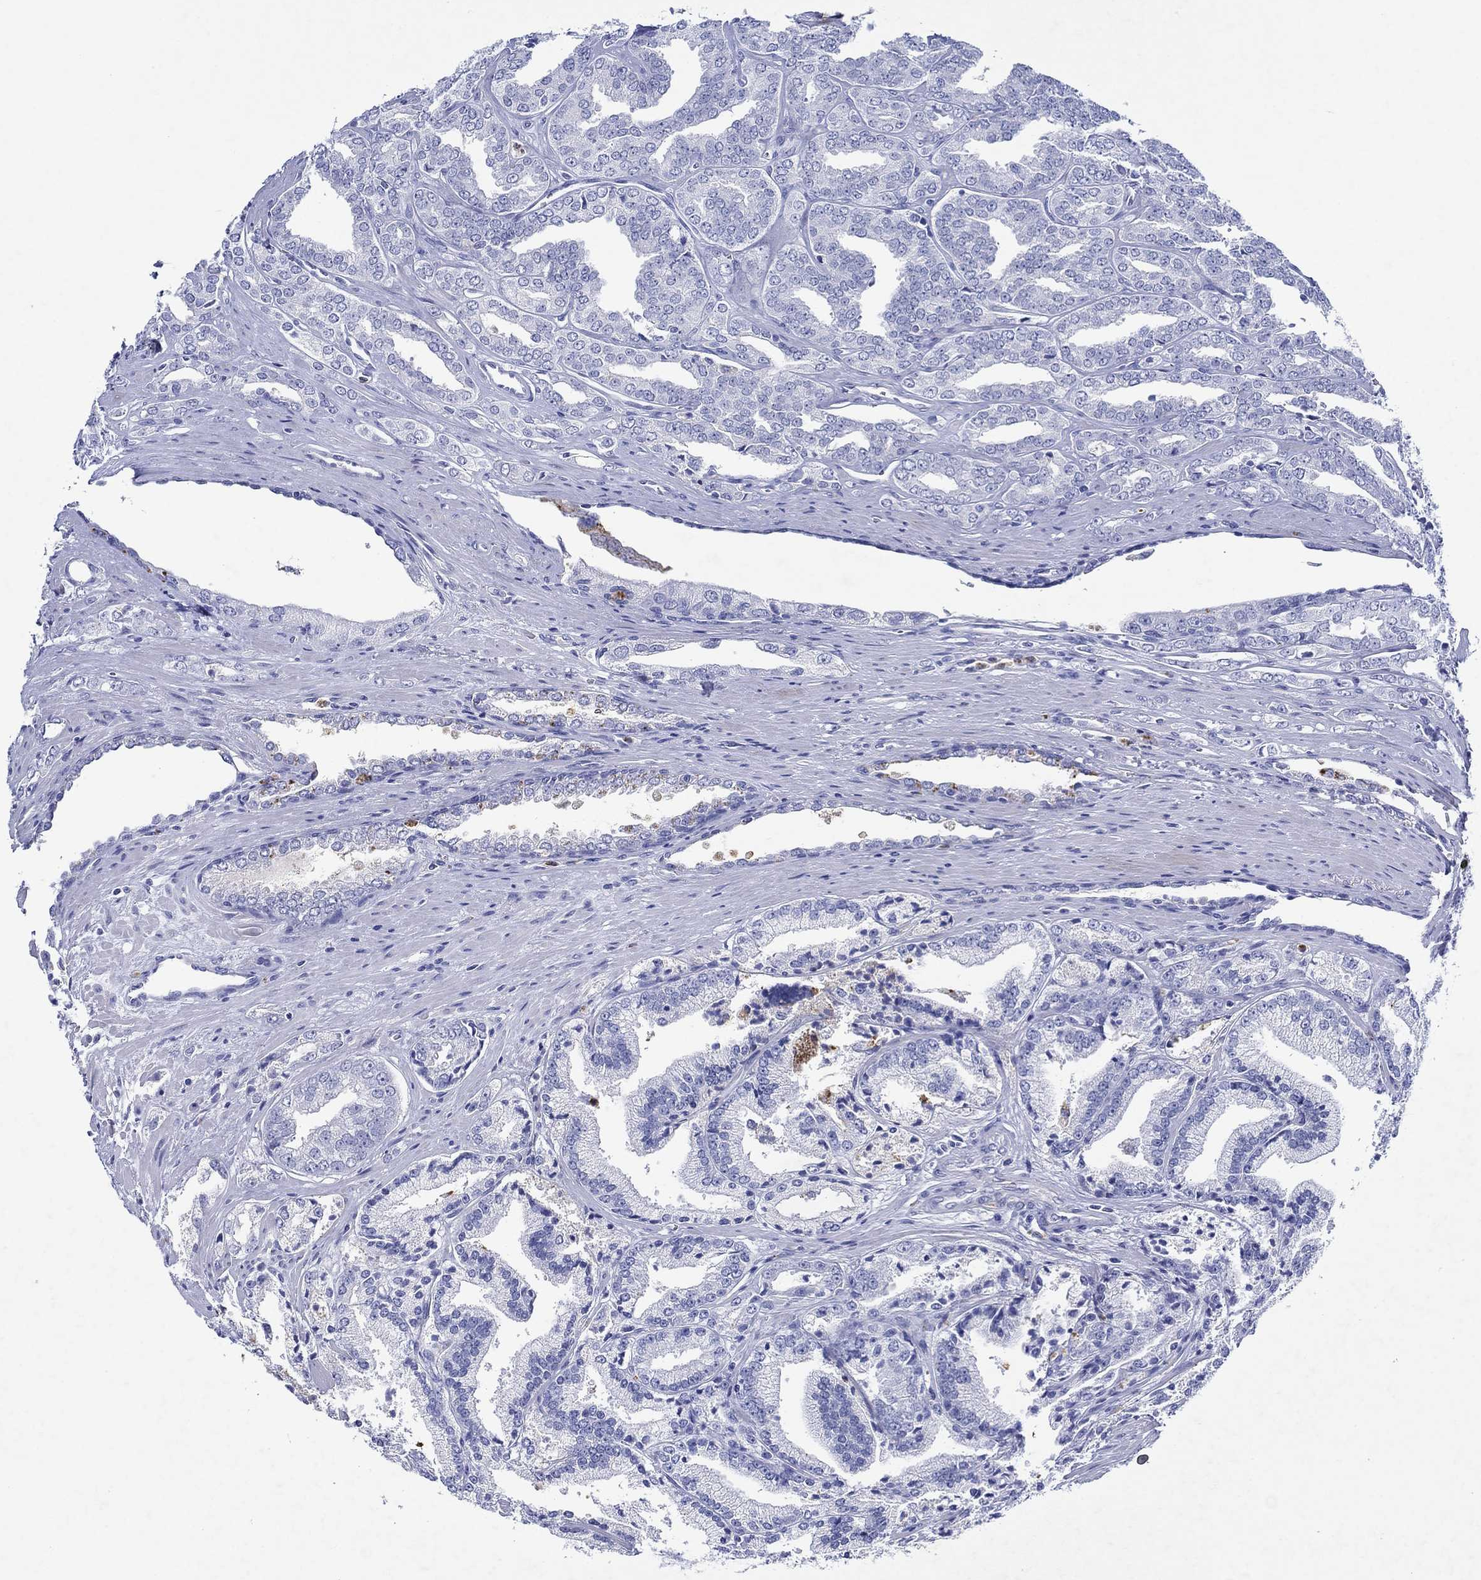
{"staining": {"intensity": "negative", "quantity": "none", "location": "none"}, "tissue": "prostate cancer", "cell_type": "Tumor cells", "image_type": "cancer", "snomed": [{"axis": "morphology", "description": "Adenocarcinoma, NOS"}, {"axis": "morphology", "description": "Adenocarcinoma, High grade"}, {"axis": "topography", "description": "Prostate"}], "caption": "This is a photomicrograph of IHC staining of prostate cancer, which shows no expression in tumor cells.", "gene": "EPX", "patient": {"sex": "male", "age": 70}}